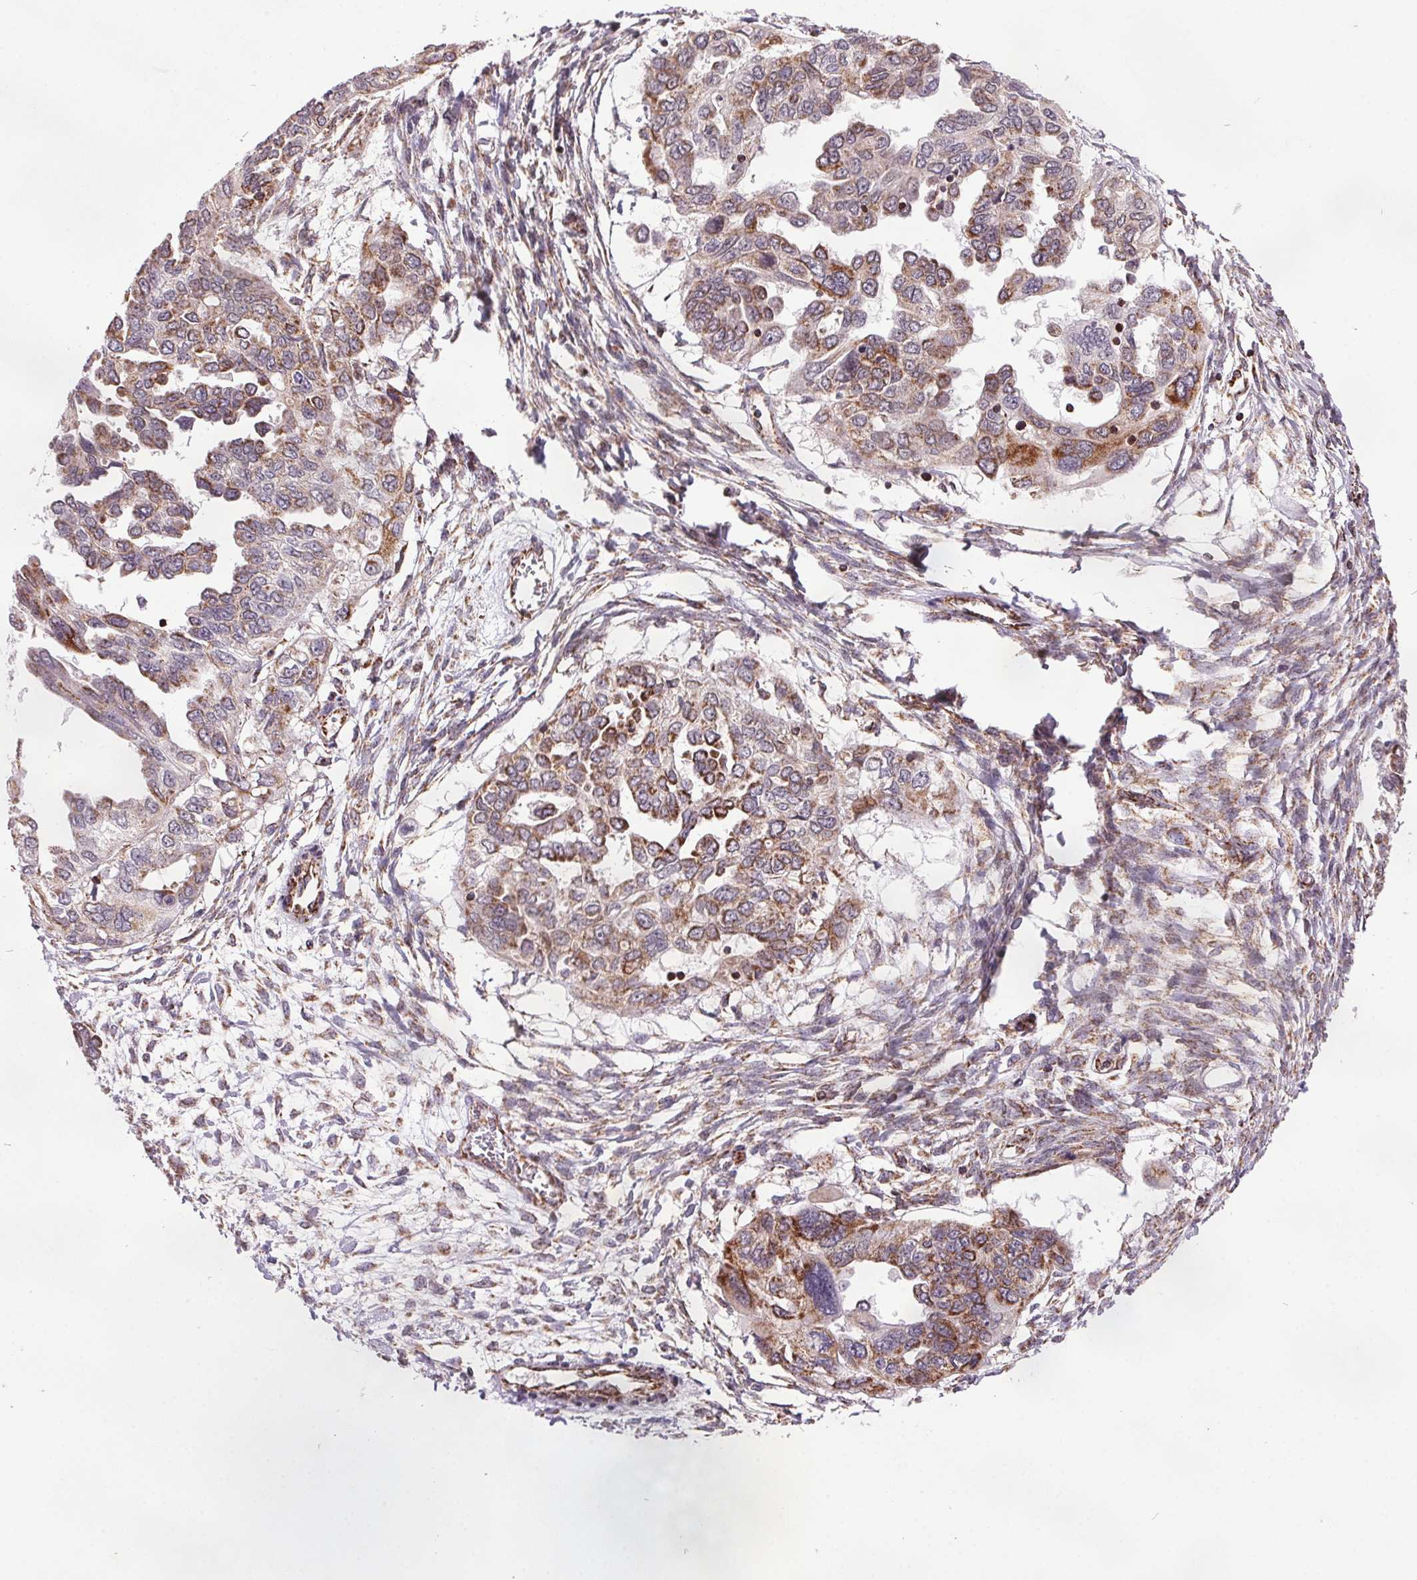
{"staining": {"intensity": "moderate", "quantity": ">75%", "location": "cytoplasmic/membranous"}, "tissue": "ovarian cancer", "cell_type": "Tumor cells", "image_type": "cancer", "snomed": [{"axis": "morphology", "description": "Cystadenocarcinoma, serous, NOS"}, {"axis": "topography", "description": "Ovary"}], "caption": "About >75% of tumor cells in human ovarian serous cystadenocarcinoma display moderate cytoplasmic/membranous protein staining as visualized by brown immunohistochemical staining.", "gene": "NDUFS6", "patient": {"sex": "female", "age": 53}}